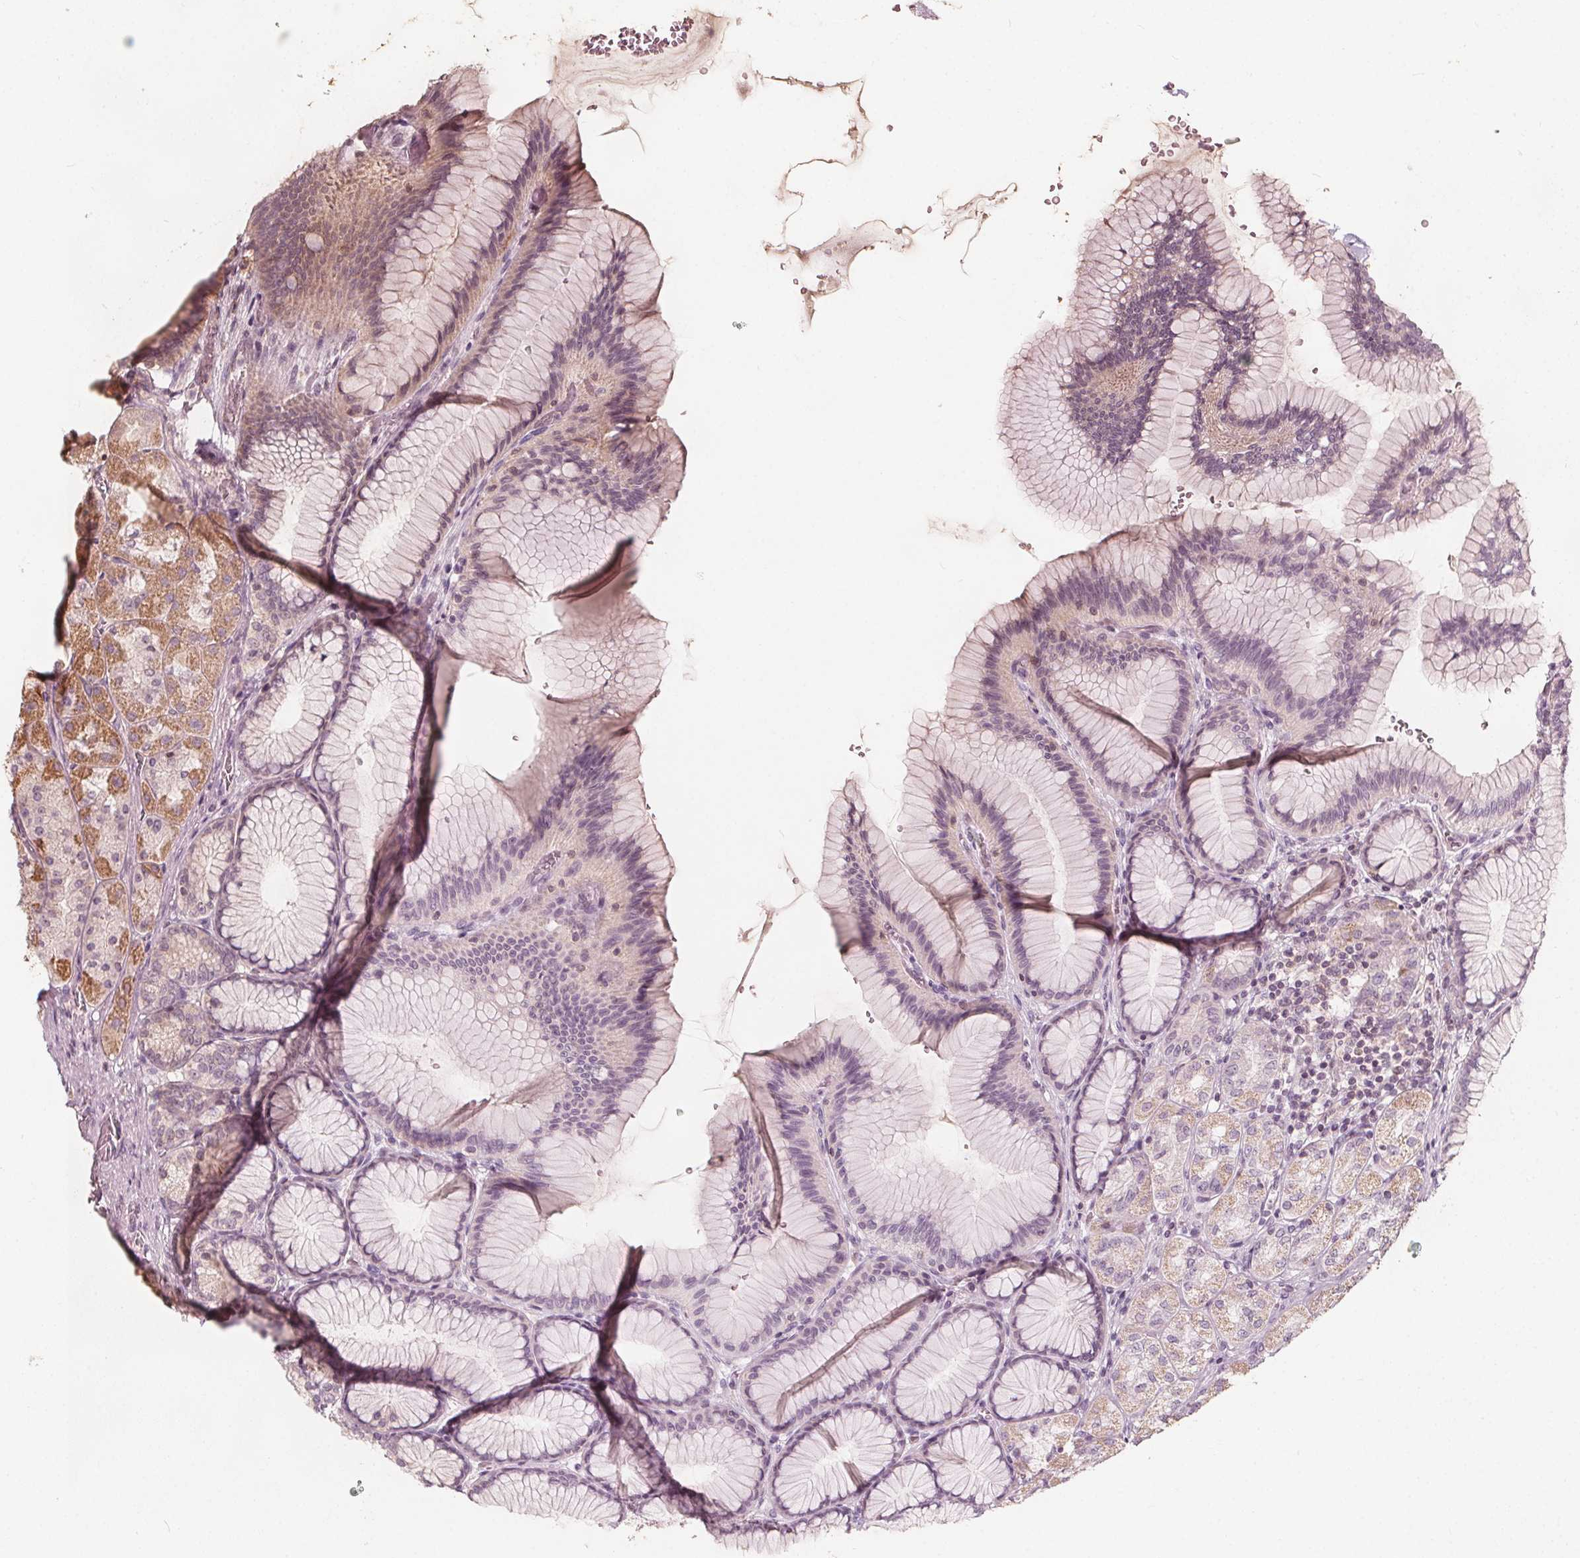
{"staining": {"intensity": "moderate", "quantity": "25%-75%", "location": "cytoplasmic/membranous"}, "tissue": "stomach", "cell_type": "Glandular cells", "image_type": "normal", "snomed": [{"axis": "morphology", "description": "Normal tissue, NOS"}, {"axis": "morphology", "description": "Adenocarcinoma, NOS"}, {"axis": "morphology", "description": "Adenocarcinoma, High grade"}, {"axis": "topography", "description": "Stomach, upper"}, {"axis": "topography", "description": "Stomach"}], "caption": "Moderate cytoplasmic/membranous staining is appreciated in about 25%-75% of glandular cells in benign stomach.", "gene": "AIP", "patient": {"sex": "female", "age": 65}}